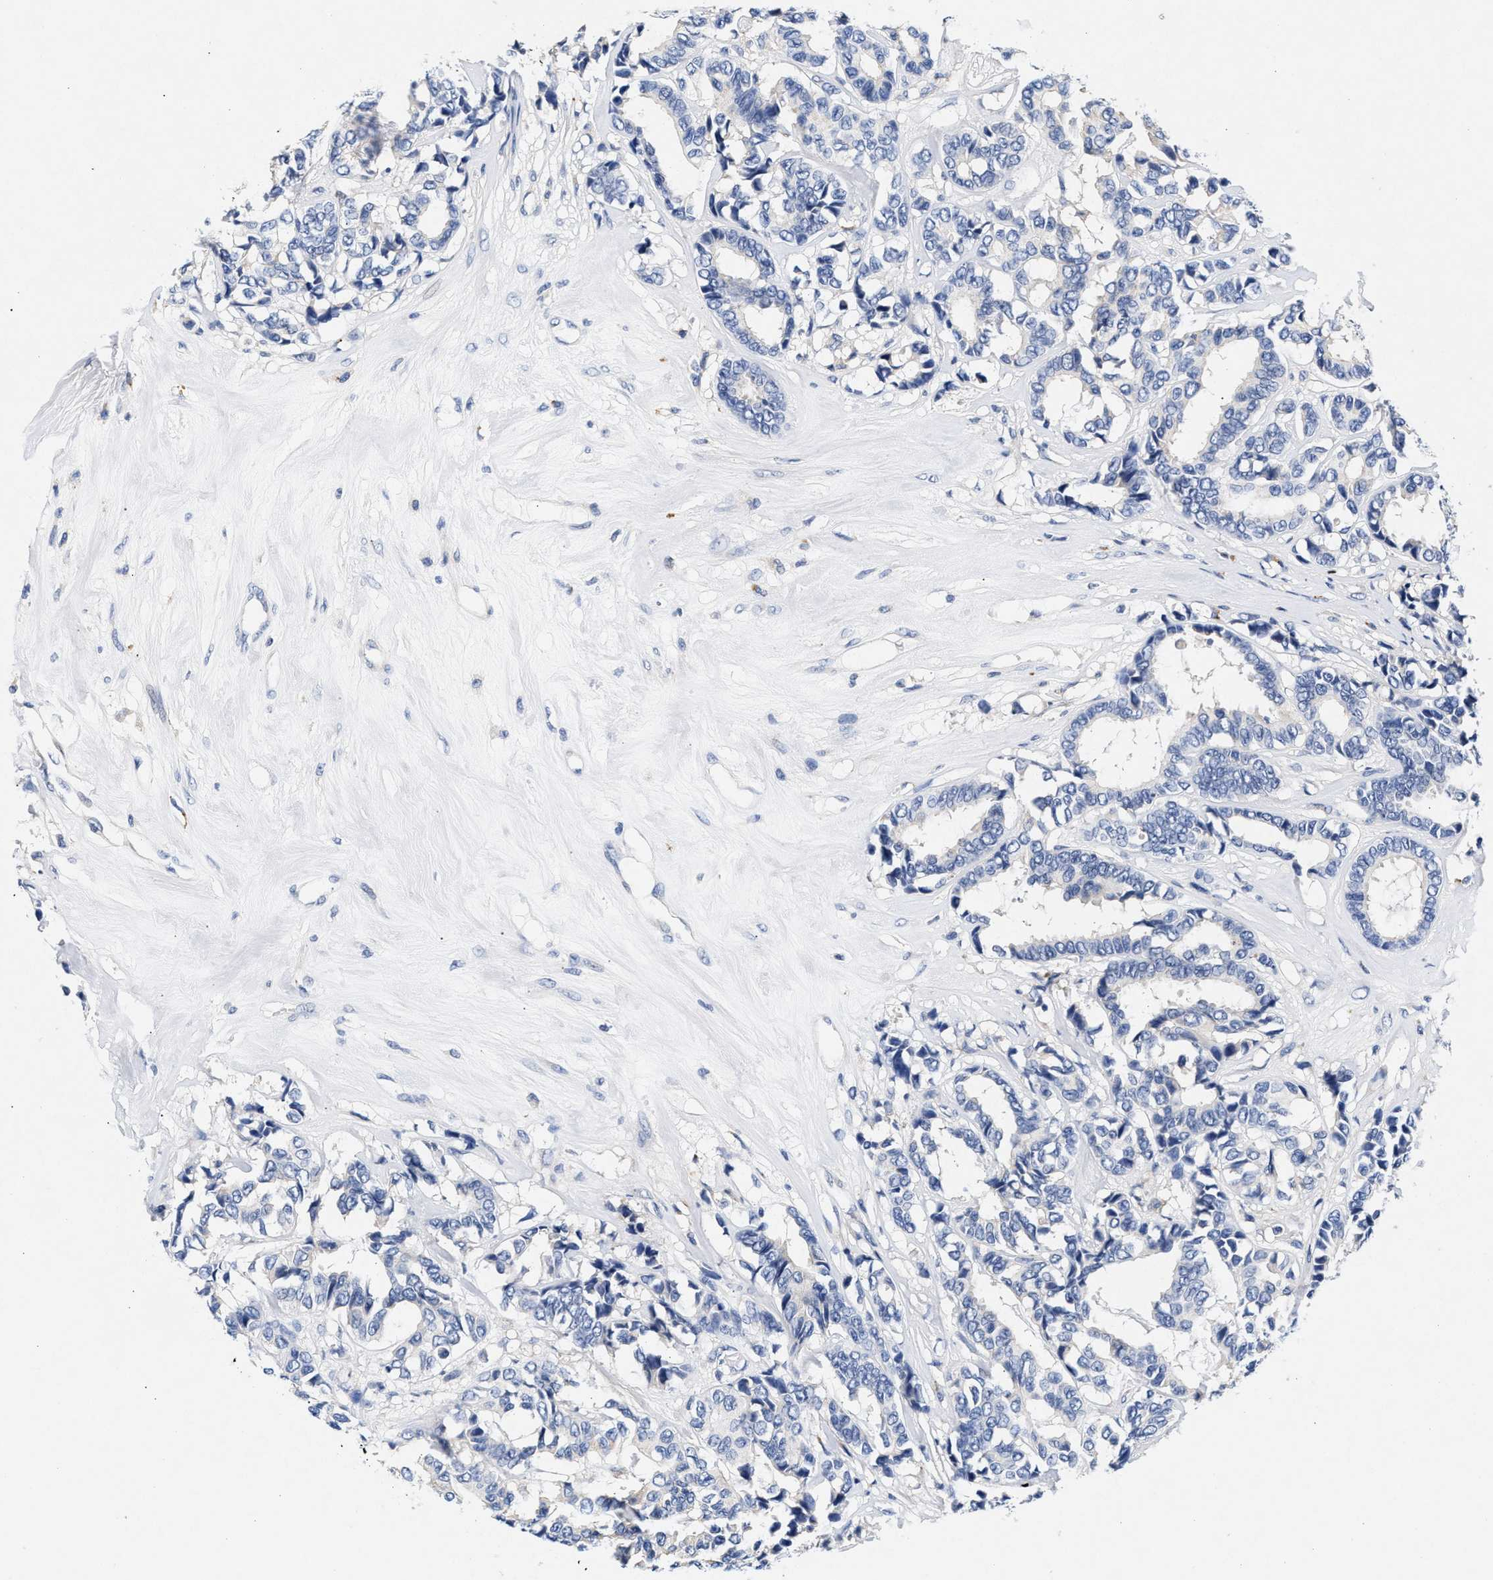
{"staining": {"intensity": "negative", "quantity": "none", "location": "none"}, "tissue": "breast cancer", "cell_type": "Tumor cells", "image_type": "cancer", "snomed": [{"axis": "morphology", "description": "Duct carcinoma"}, {"axis": "topography", "description": "Breast"}], "caption": "IHC of human breast cancer exhibits no staining in tumor cells.", "gene": "GNAI3", "patient": {"sex": "female", "age": 87}}